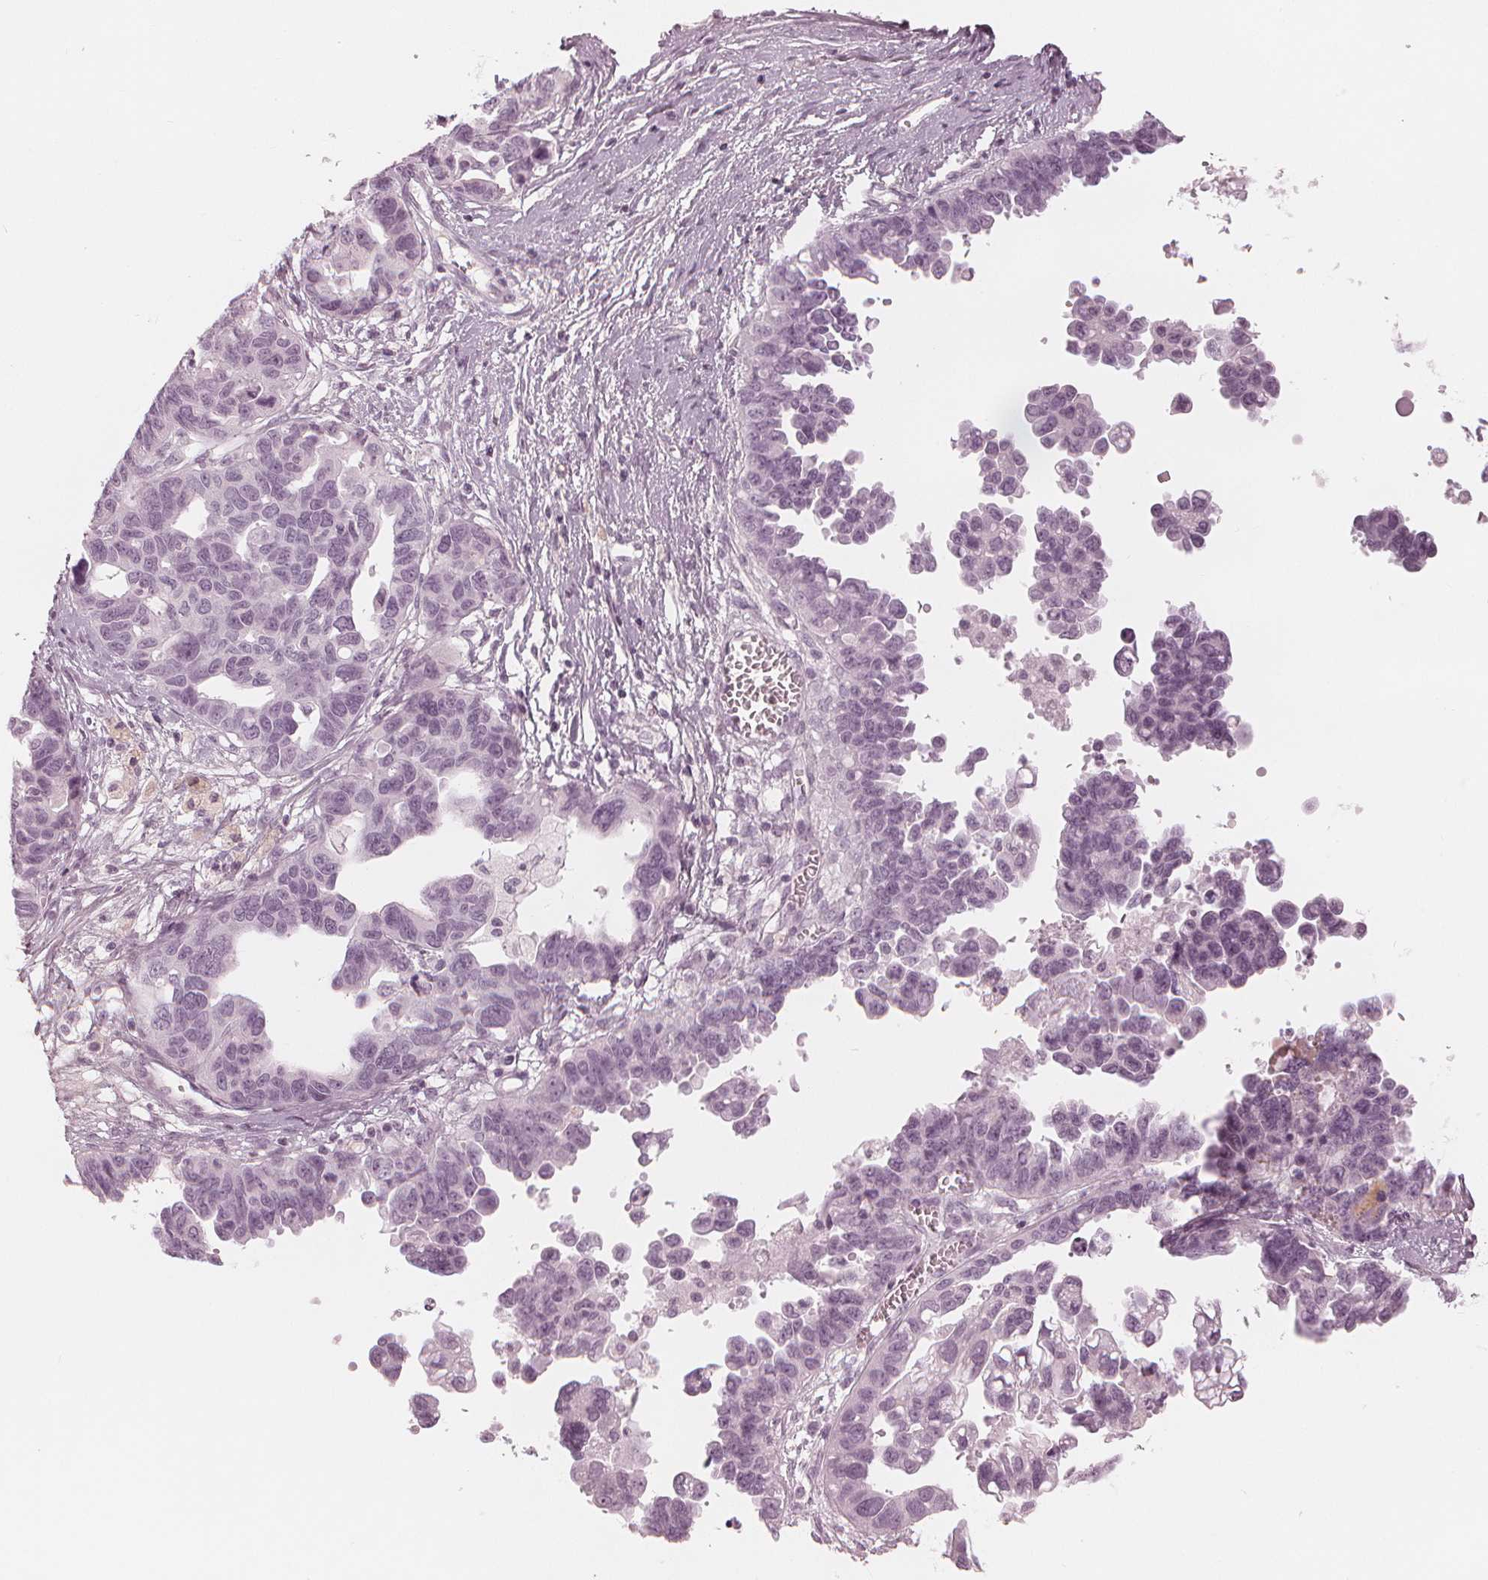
{"staining": {"intensity": "negative", "quantity": "none", "location": "none"}, "tissue": "ovarian cancer", "cell_type": "Tumor cells", "image_type": "cancer", "snomed": [{"axis": "morphology", "description": "Cystadenocarcinoma, serous, NOS"}, {"axis": "topography", "description": "Ovary"}], "caption": "The immunohistochemistry micrograph has no significant expression in tumor cells of serous cystadenocarcinoma (ovarian) tissue. Nuclei are stained in blue.", "gene": "PAEP", "patient": {"sex": "female", "age": 69}}